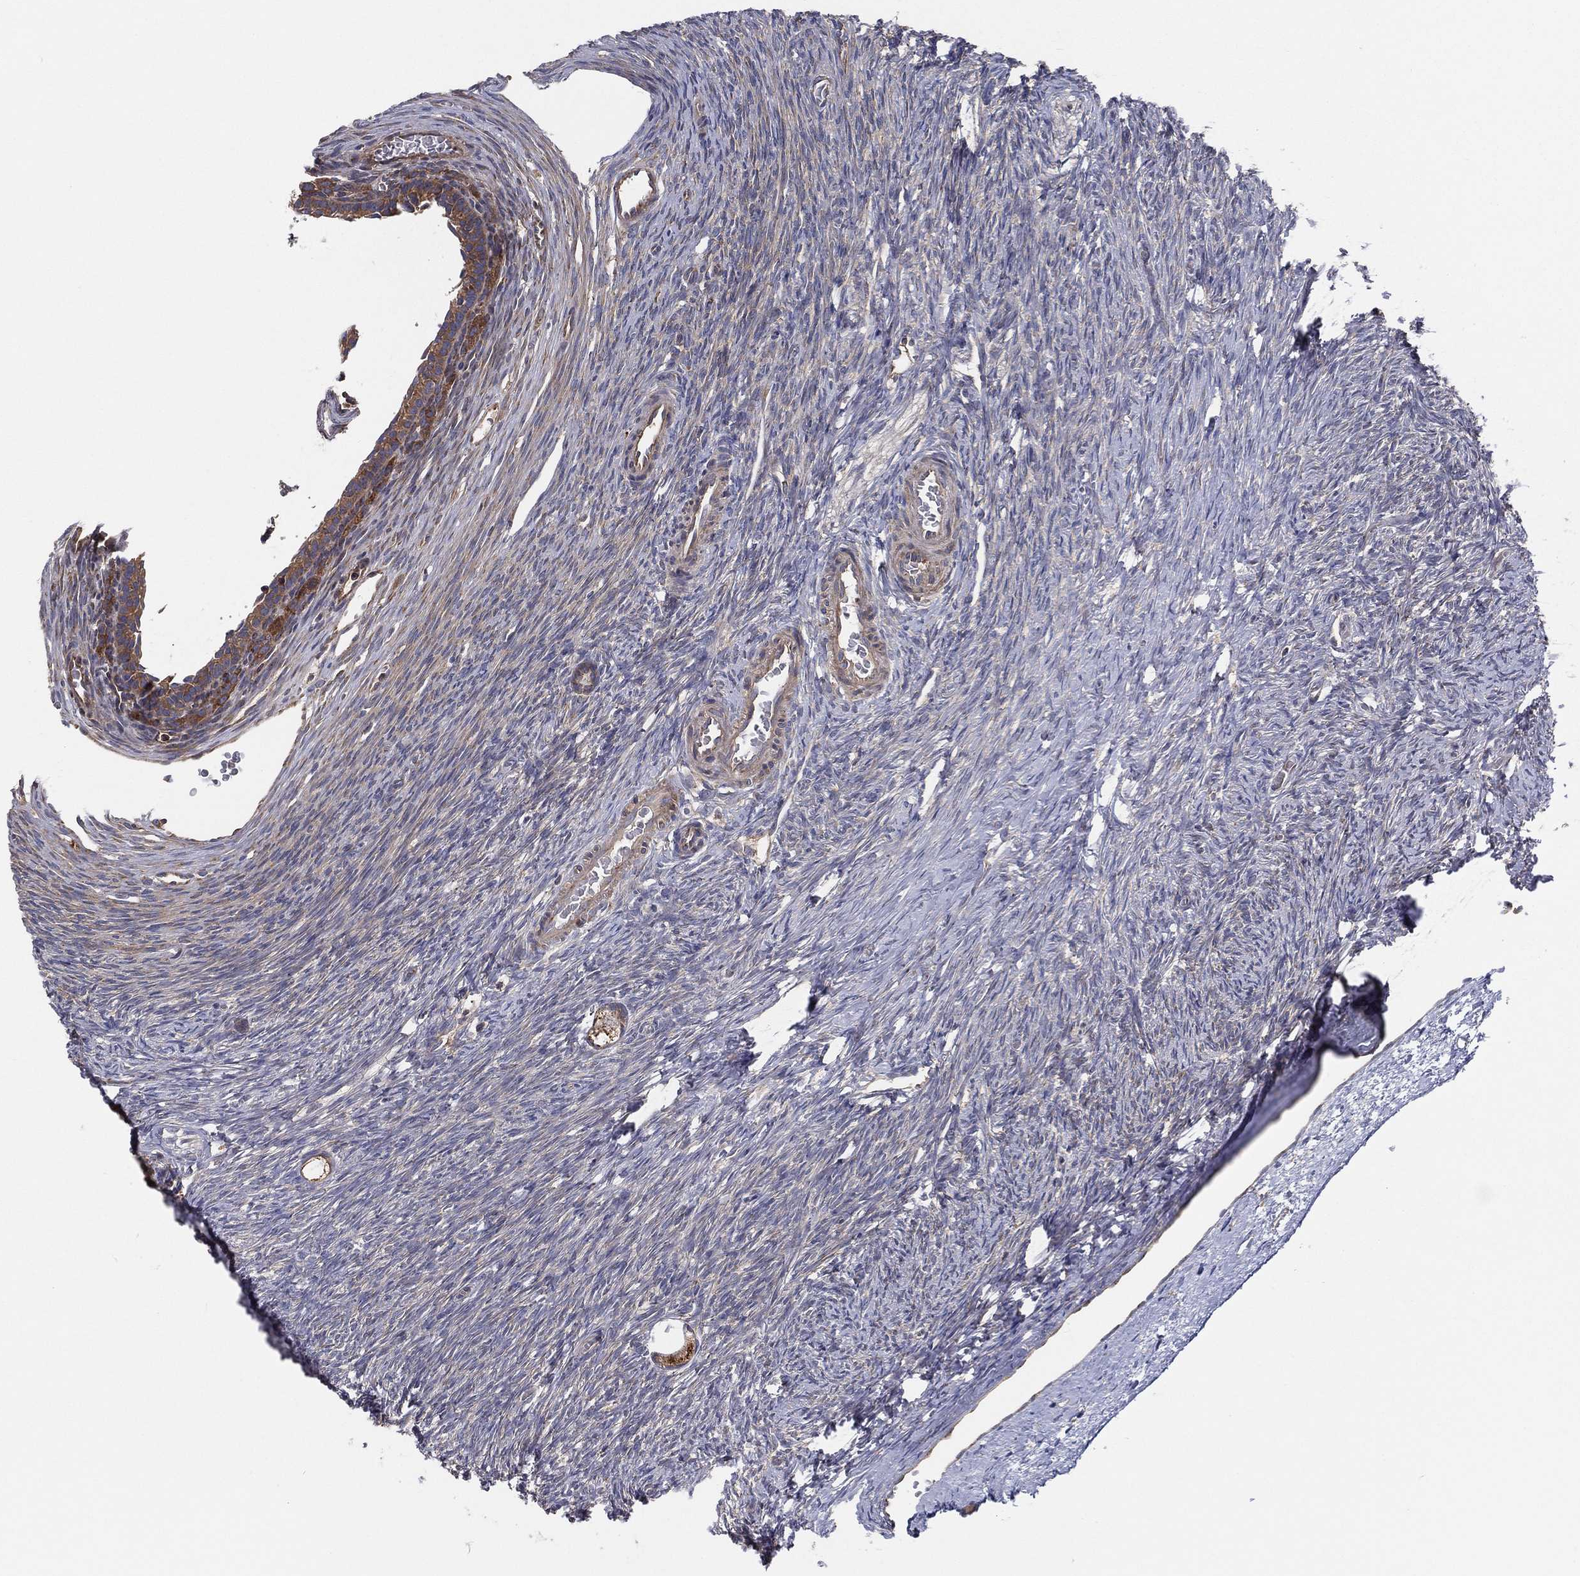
{"staining": {"intensity": "moderate", "quantity": ">75%", "location": "cytoplasmic/membranous"}, "tissue": "ovary", "cell_type": "Follicle cells", "image_type": "normal", "snomed": [{"axis": "morphology", "description": "Normal tissue, NOS"}, {"axis": "topography", "description": "Ovary"}], "caption": "IHC histopathology image of normal ovary: ovary stained using immunohistochemistry reveals medium levels of moderate protein expression localized specifically in the cytoplasmic/membranous of follicle cells, appearing as a cytoplasmic/membranous brown color.", "gene": "EIF2B5", "patient": {"sex": "female", "age": 27}}